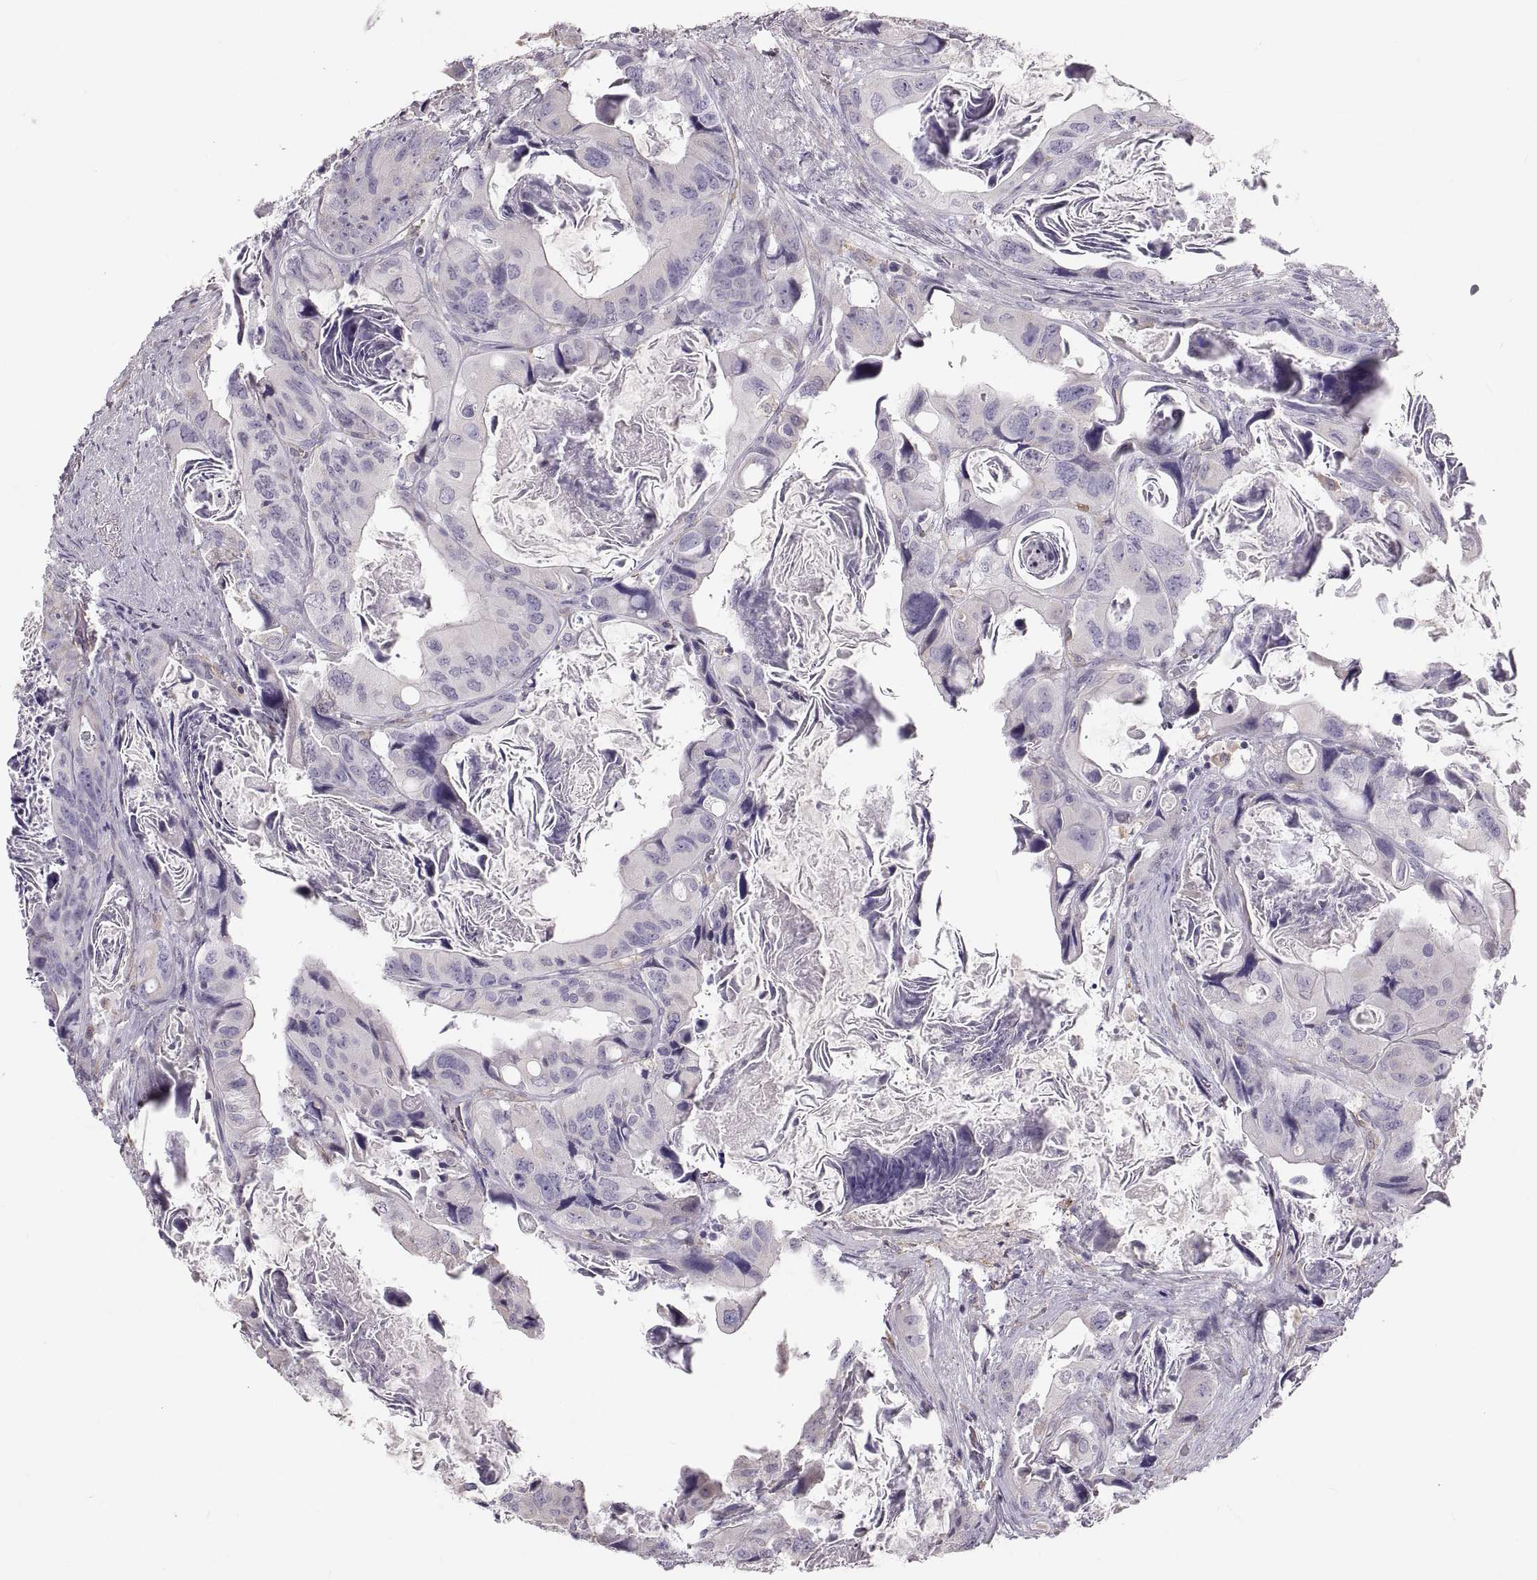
{"staining": {"intensity": "negative", "quantity": "none", "location": "none"}, "tissue": "colorectal cancer", "cell_type": "Tumor cells", "image_type": "cancer", "snomed": [{"axis": "morphology", "description": "Adenocarcinoma, NOS"}, {"axis": "topography", "description": "Rectum"}], "caption": "Histopathology image shows no protein positivity in tumor cells of colorectal cancer (adenocarcinoma) tissue.", "gene": "RUNDC3A", "patient": {"sex": "male", "age": 64}}